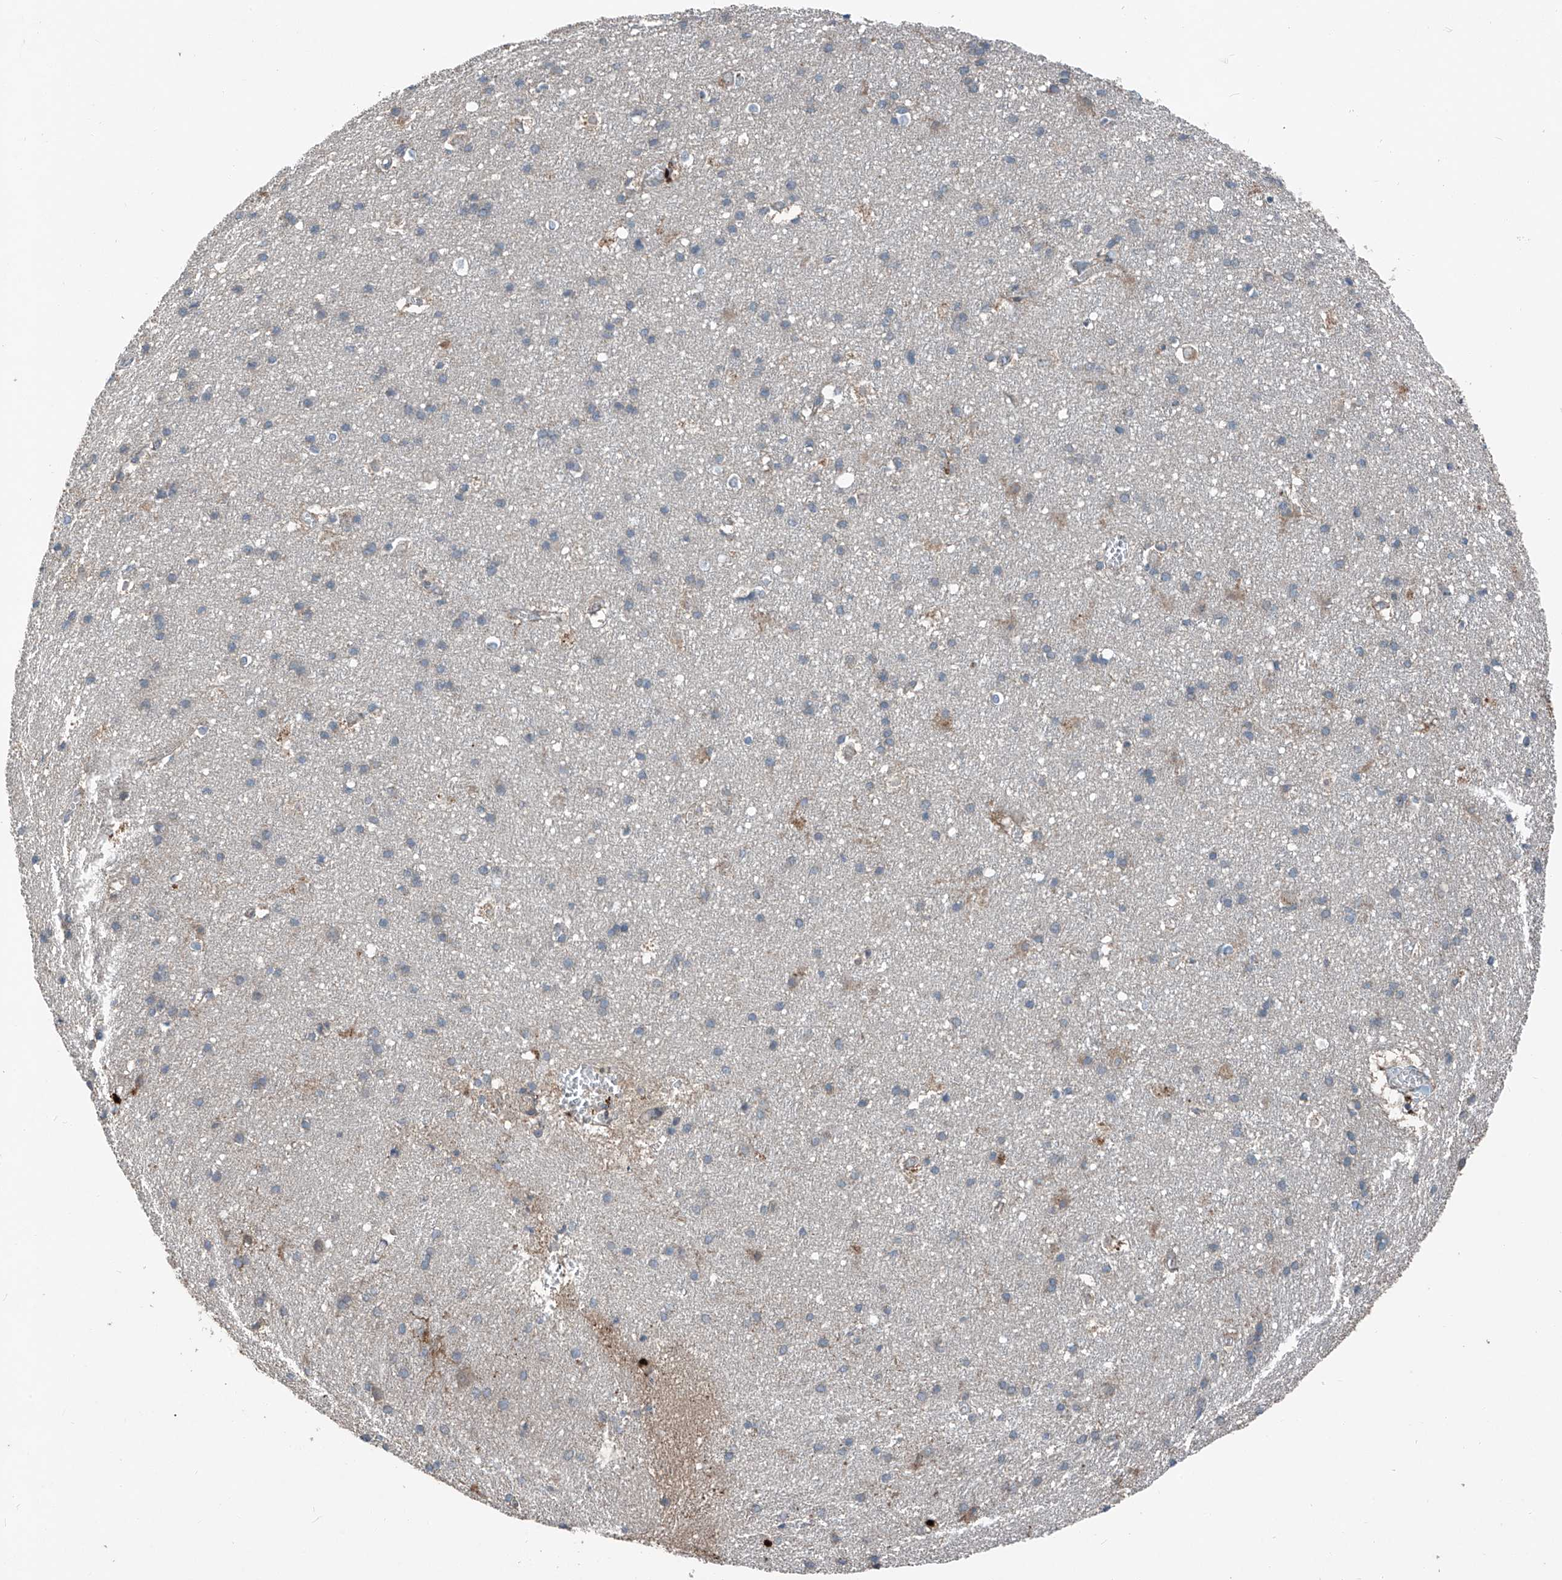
{"staining": {"intensity": "weak", "quantity": "25%-75%", "location": "cytoplasmic/membranous"}, "tissue": "cerebral cortex", "cell_type": "Endothelial cells", "image_type": "normal", "snomed": [{"axis": "morphology", "description": "Normal tissue, NOS"}, {"axis": "topography", "description": "Cerebral cortex"}], "caption": "Immunohistochemical staining of benign cerebral cortex displays low levels of weak cytoplasmic/membranous expression in approximately 25%-75% of endothelial cells.", "gene": "FOXRED2", "patient": {"sex": "male", "age": 54}}